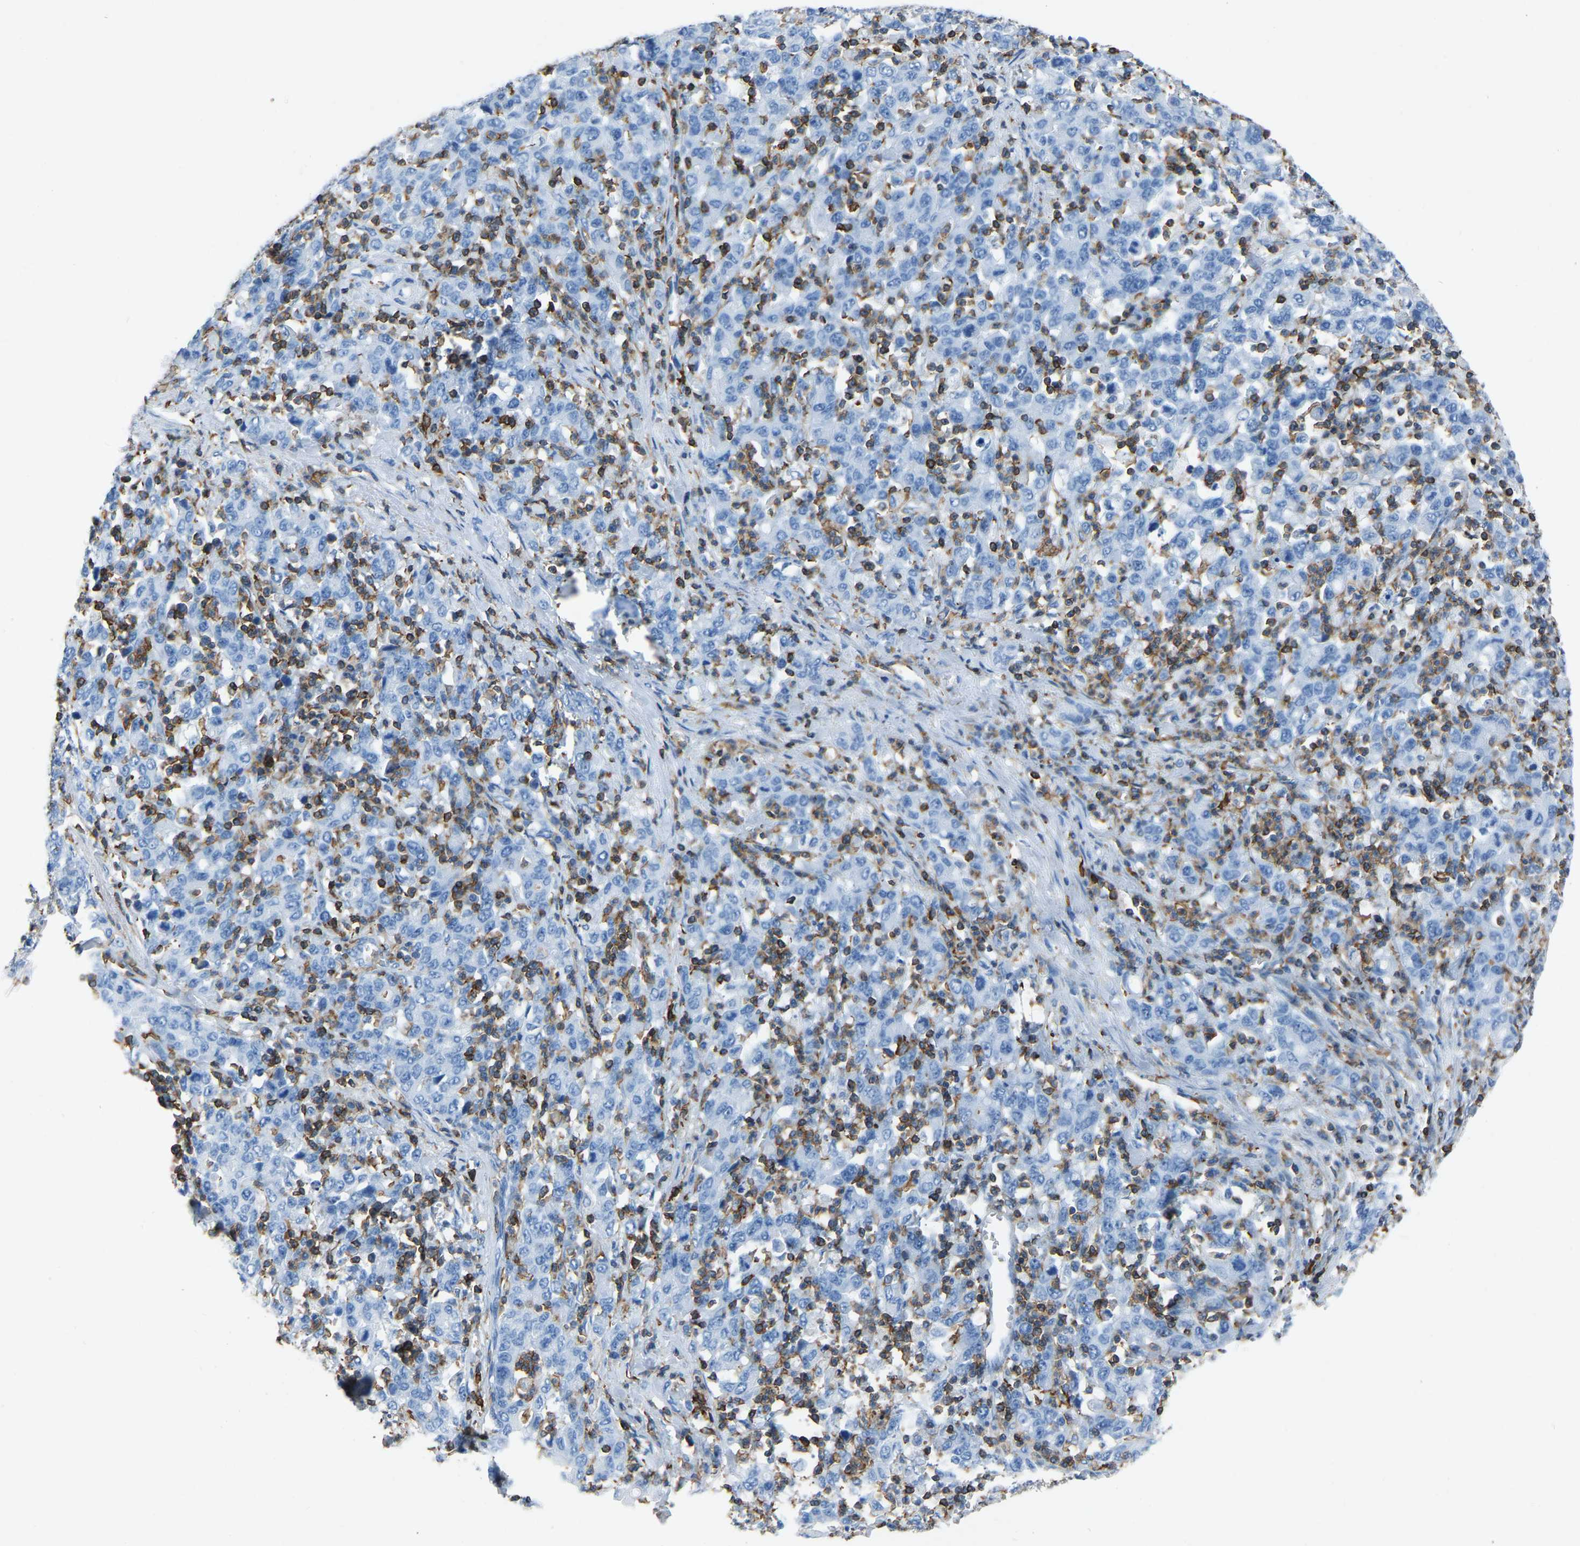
{"staining": {"intensity": "negative", "quantity": "none", "location": "none"}, "tissue": "stomach cancer", "cell_type": "Tumor cells", "image_type": "cancer", "snomed": [{"axis": "morphology", "description": "Adenocarcinoma, NOS"}, {"axis": "topography", "description": "Stomach, upper"}], "caption": "Human stomach adenocarcinoma stained for a protein using immunohistochemistry reveals no staining in tumor cells.", "gene": "LSP1", "patient": {"sex": "male", "age": 69}}